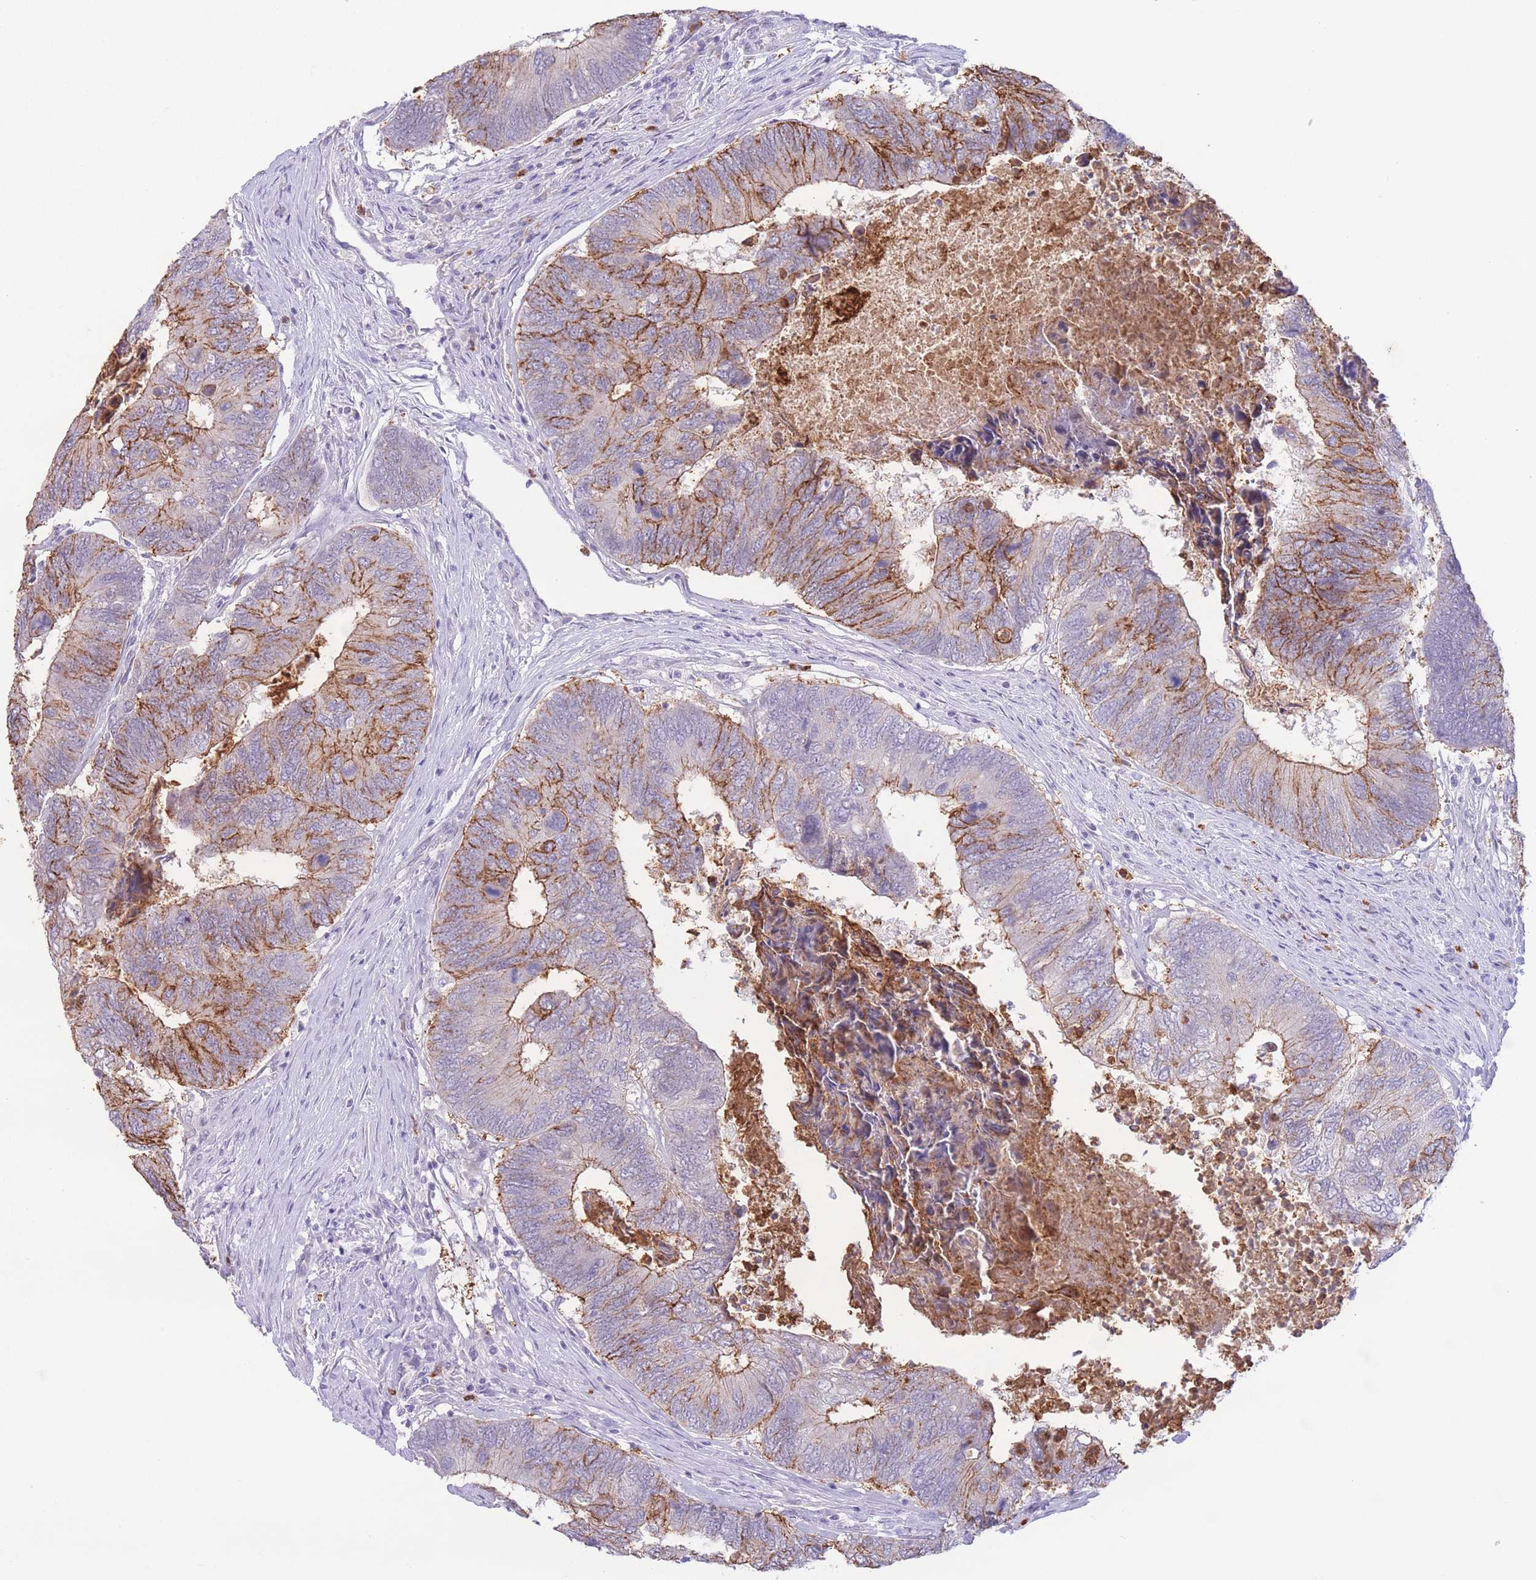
{"staining": {"intensity": "strong", "quantity": "25%-75%", "location": "cytoplasmic/membranous"}, "tissue": "colorectal cancer", "cell_type": "Tumor cells", "image_type": "cancer", "snomed": [{"axis": "morphology", "description": "Adenocarcinoma, NOS"}, {"axis": "topography", "description": "Colon"}], "caption": "IHC histopathology image of colorectal cancer stained for a protein (brown), which reveals high levels of strong cytoplasmic/membranous positivity in approximately 25%-75% of tumor cells.", "gene": "LCLAT1", "patient": {"sex": "female", "age": 67}}